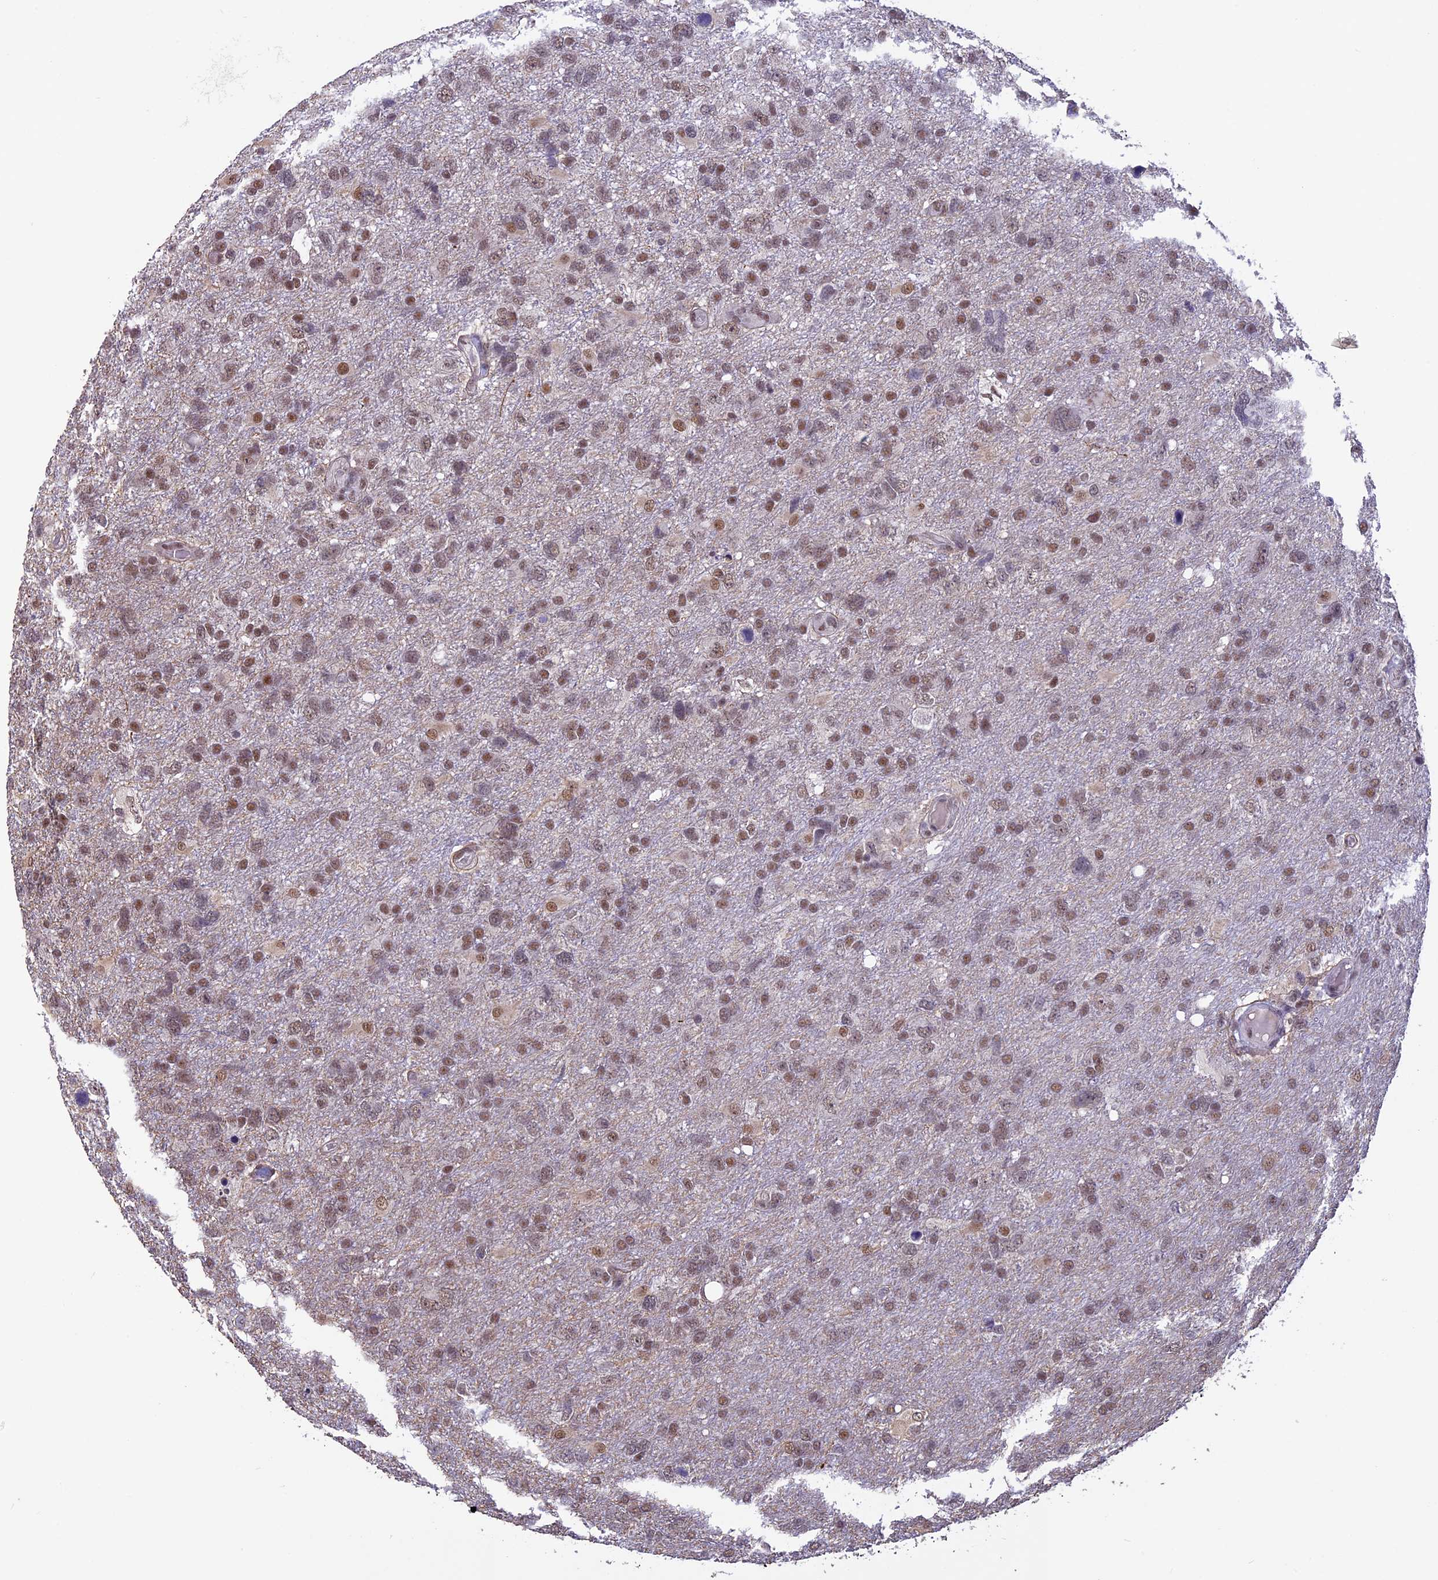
{"staining": {"intensity": "moderate", "quantity": ">75%", "location": "nuclear"}, "tissue": "glioma", "cell_type": "Tumor cells", "image_type": "cancer", "snomed": [{"axis": "morphology", "description": "Glioma, malignant, High grade"}, {"axis": "topography", "description": "Brain"}], "caption": "The histopathology image displays immunohistochemical staining of glioma. There is moderate nuclear staining is seen in about >75% of tumor cells.", "gene": "RNF40", "patient": {"sex": "male", "age": 61}}